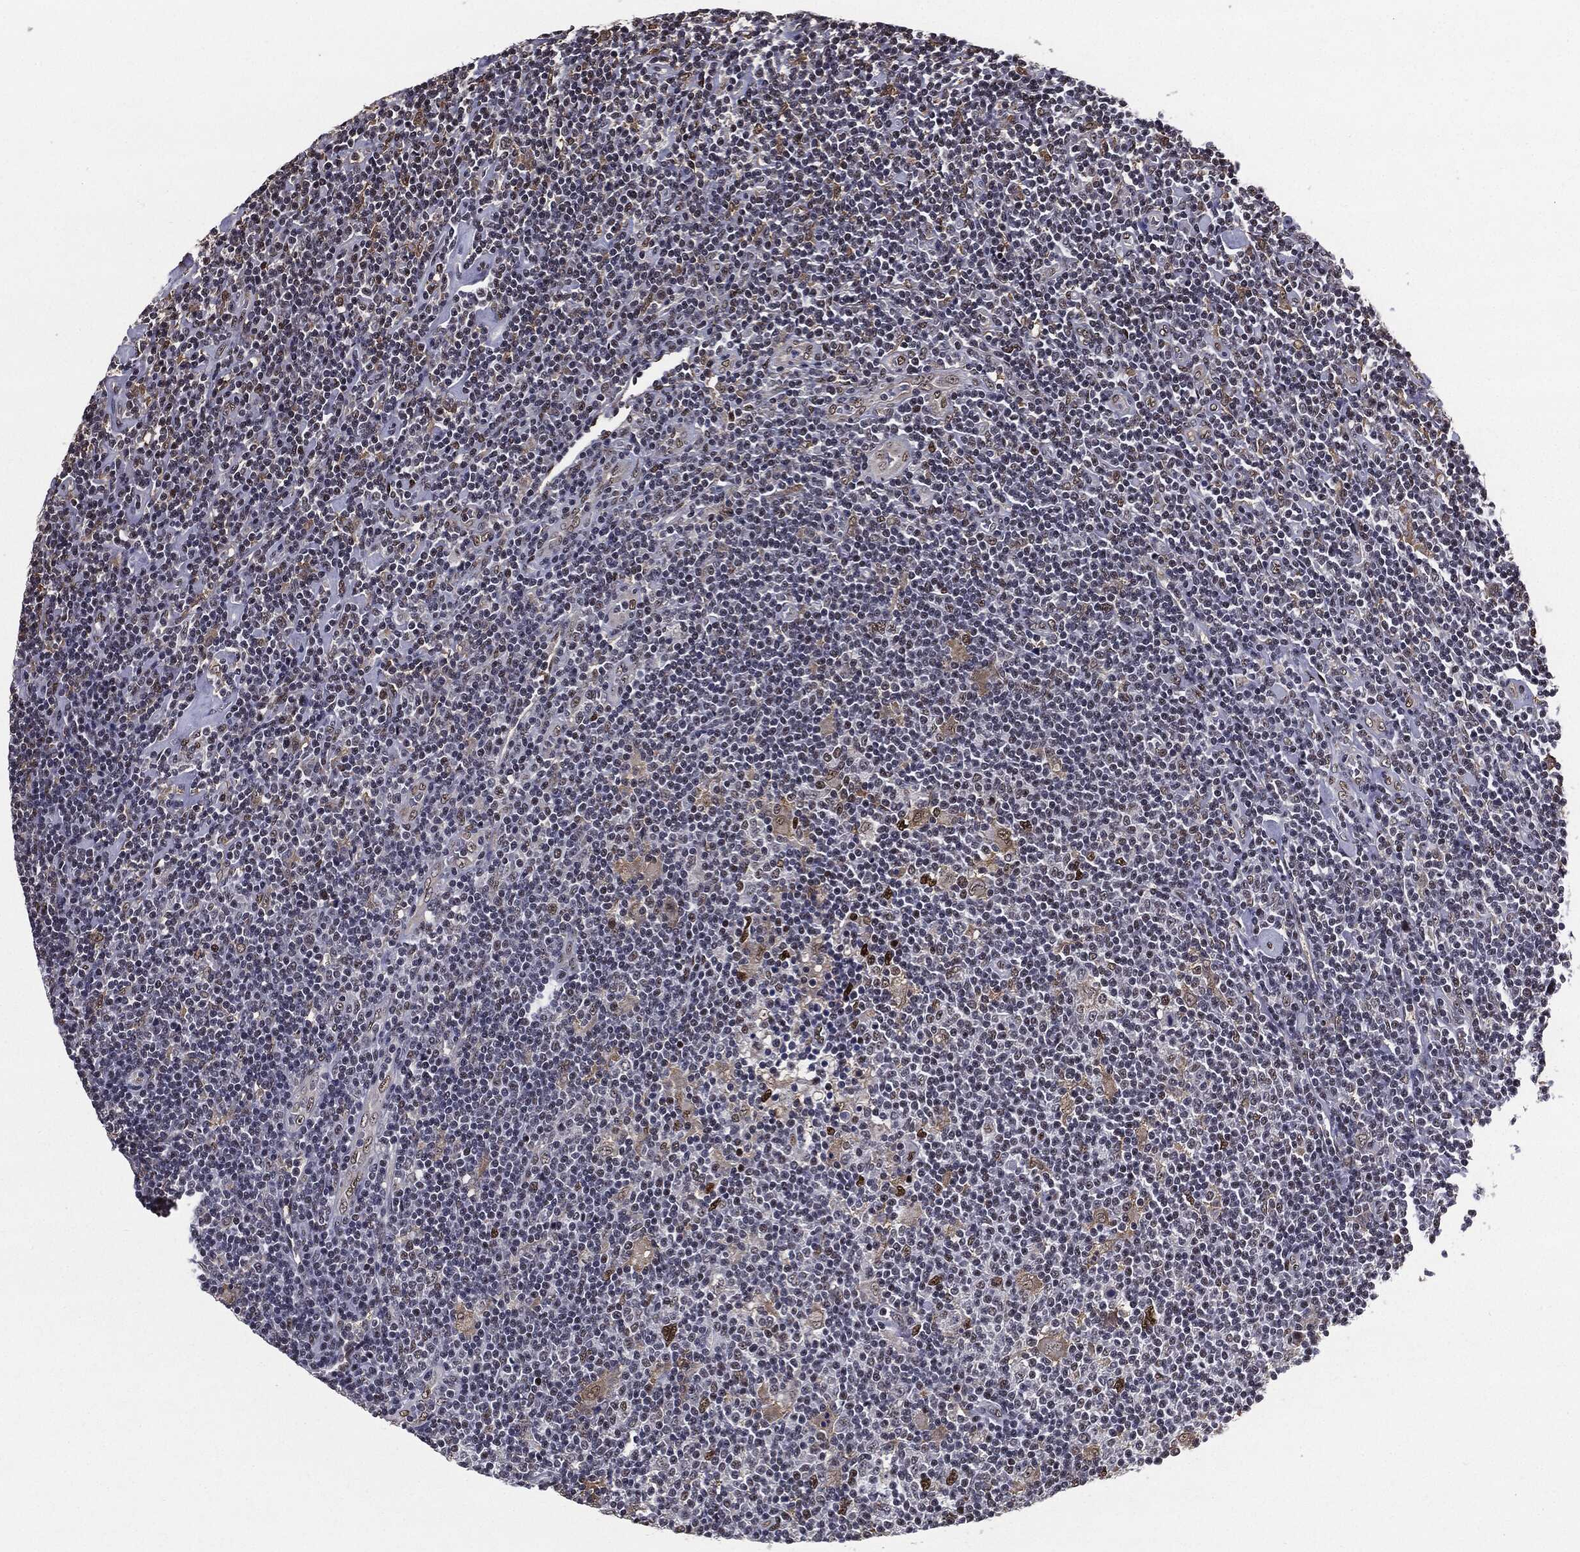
{"staining": {"intensity": "strong", "quantity": "<25%", "location": "nuclear"}, "tissue": "lymphoma", "cell_type": "Tumor cells", "image_type": "cancer", "snomed": [{"axis": "morphology", "description": "Hodgkin's disease, NOS"}, {"axis": "topography", "description": "Lymph node"}], "caption": "Lymphoma stained with immunohistochemistry (IHC) reveals strong nuclear positivity in about <25% of tumor cells.", "gene": "JUN", "patient": {"sex": "male", "age": 40}}